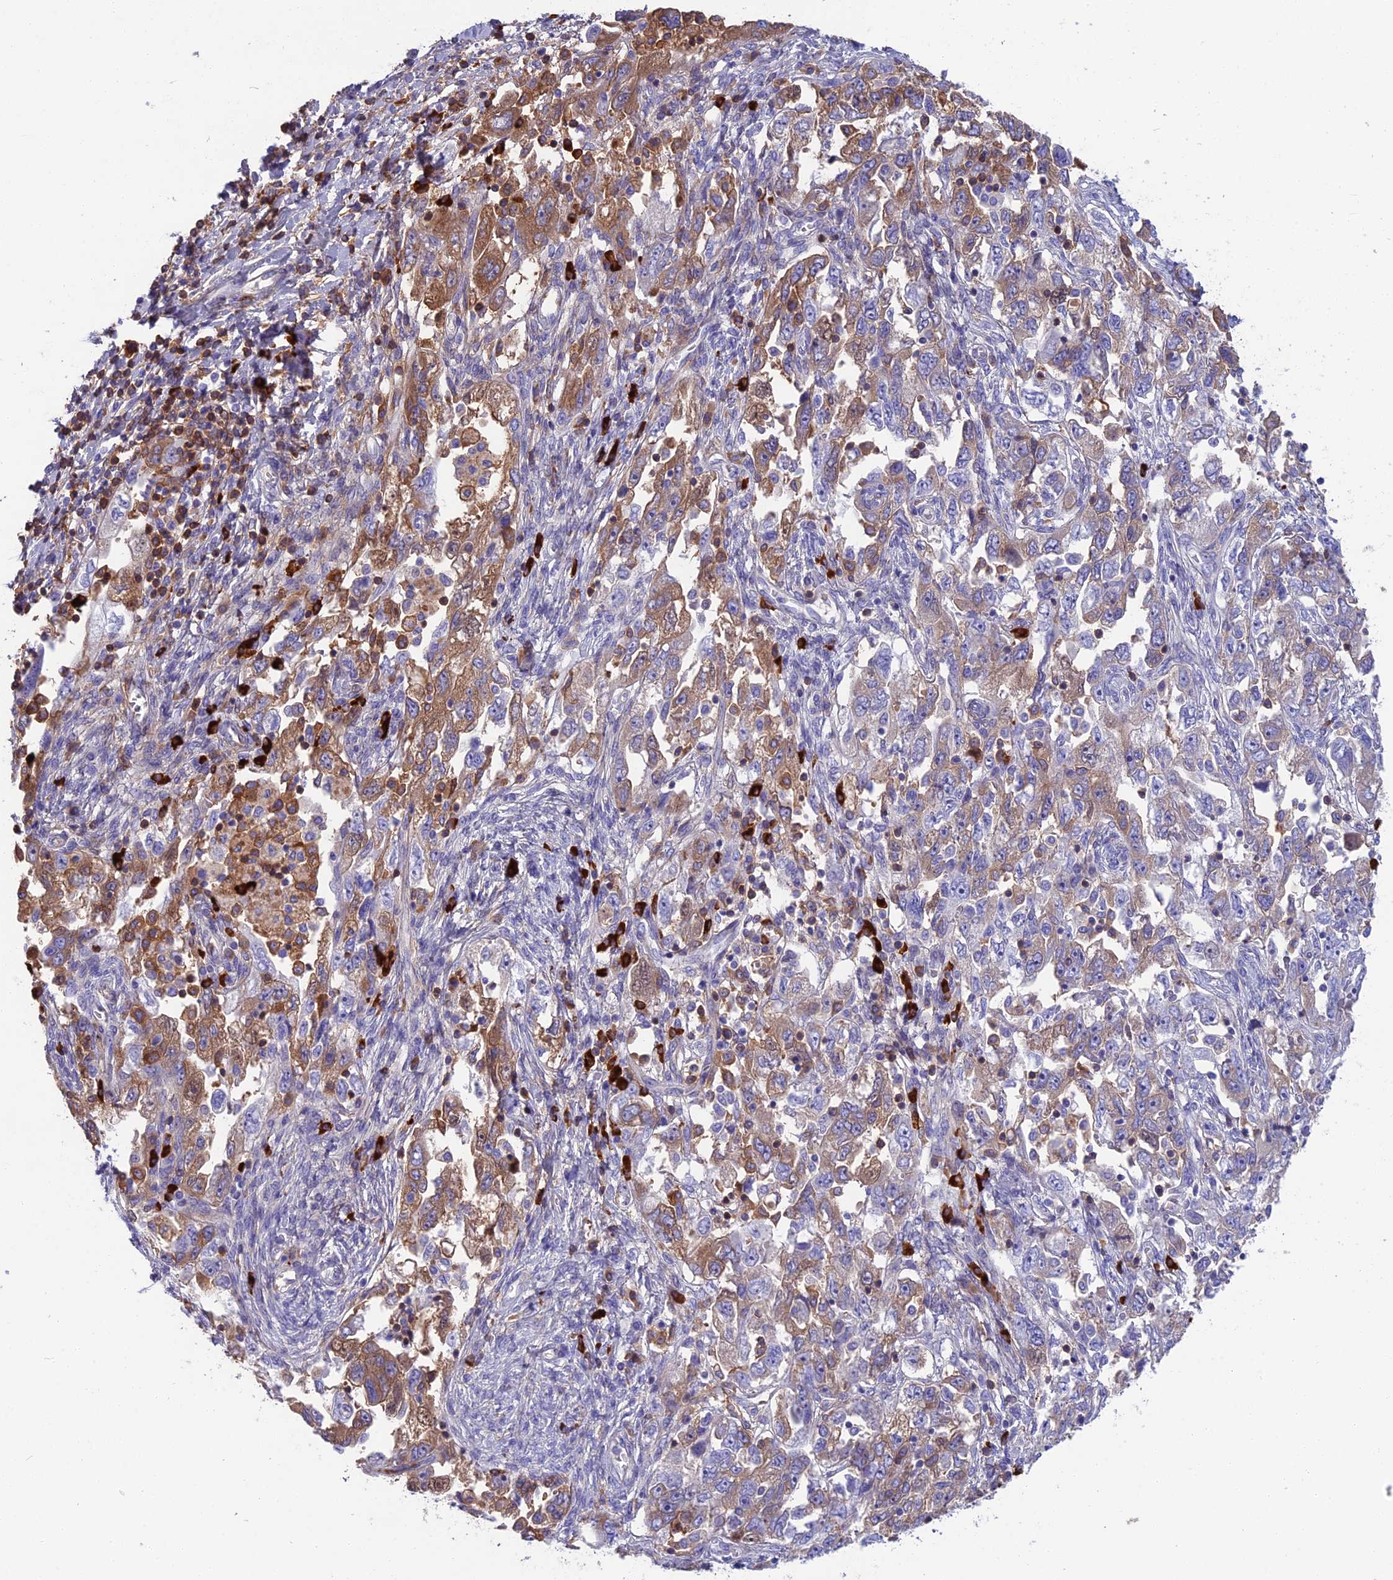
{"staining": {"intensity": "moderate", "quantity": "25%-75%", "location": "cytoplasmic/membranous"}, "tissue": "ovarian cancer", "cell_type": "Tumor cells", "image_type": "cancer", "snomed": [{"axis": "morphology", "description": "Carcinoma, NOS"}, {"axis": "morphology", "description": "Cystadenocarcinoma, serous, NOS"}, {"axis": "topography", "description": "Ovary"}], "caption": "A high-resolution micrograph shows immunohistochemistry (IHC) staining of ovarian carcinoma, which demonstrates moderate cytoplasmic/membranous staining in about 25%-75% of tumor cells.", "gene": "SNAP91", "patient": {"sex": "female", "age": 69}}